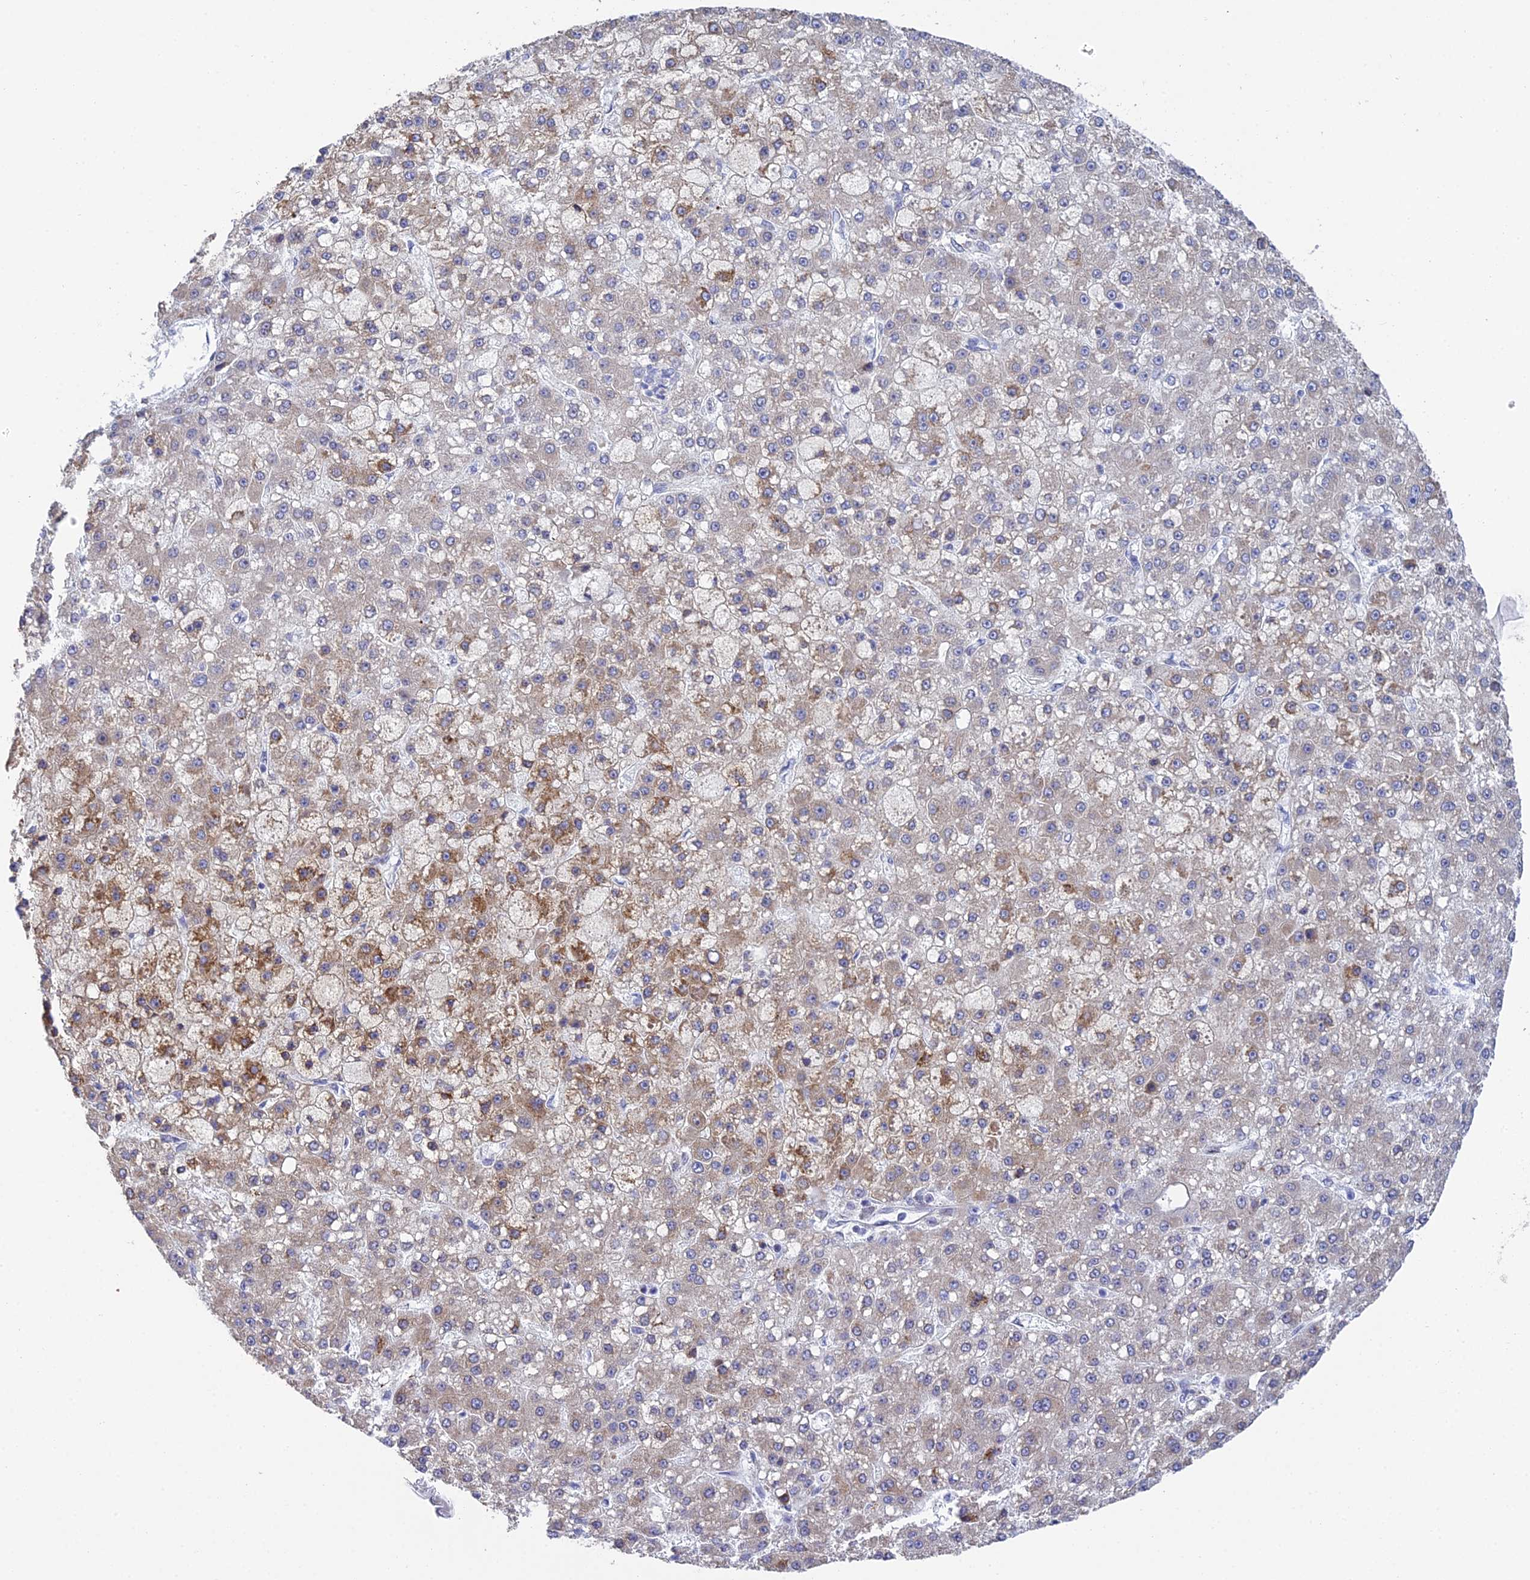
{"staining": {"intensity": "moderate", "quantity": "<25%", "location": "cytoplasmic/membranous"}, "tissue": "liver cancer", "cell_type": "Tumor cells", "image_type": "cancer", "snomed": [{"axis": "morphology", "description": "Carcinoma, Hepatocellular, NOS"}, {"axis": "topography", "description": "Liver"}], "caption": "Hepatocellular carcinoma (liver) was stained to show a protein in brown. There is low levels of moderate cytoplasmic/membranous staining in approximately <25% of tumor cells. Using DAB (3,3'-diaminobenzidine) (brown) and hematoxylin (blue) stains, captured at high magnification using brightfield microscopy.", "gene": "CSPG4", "patient": {"sex": "male", "age": 67}}